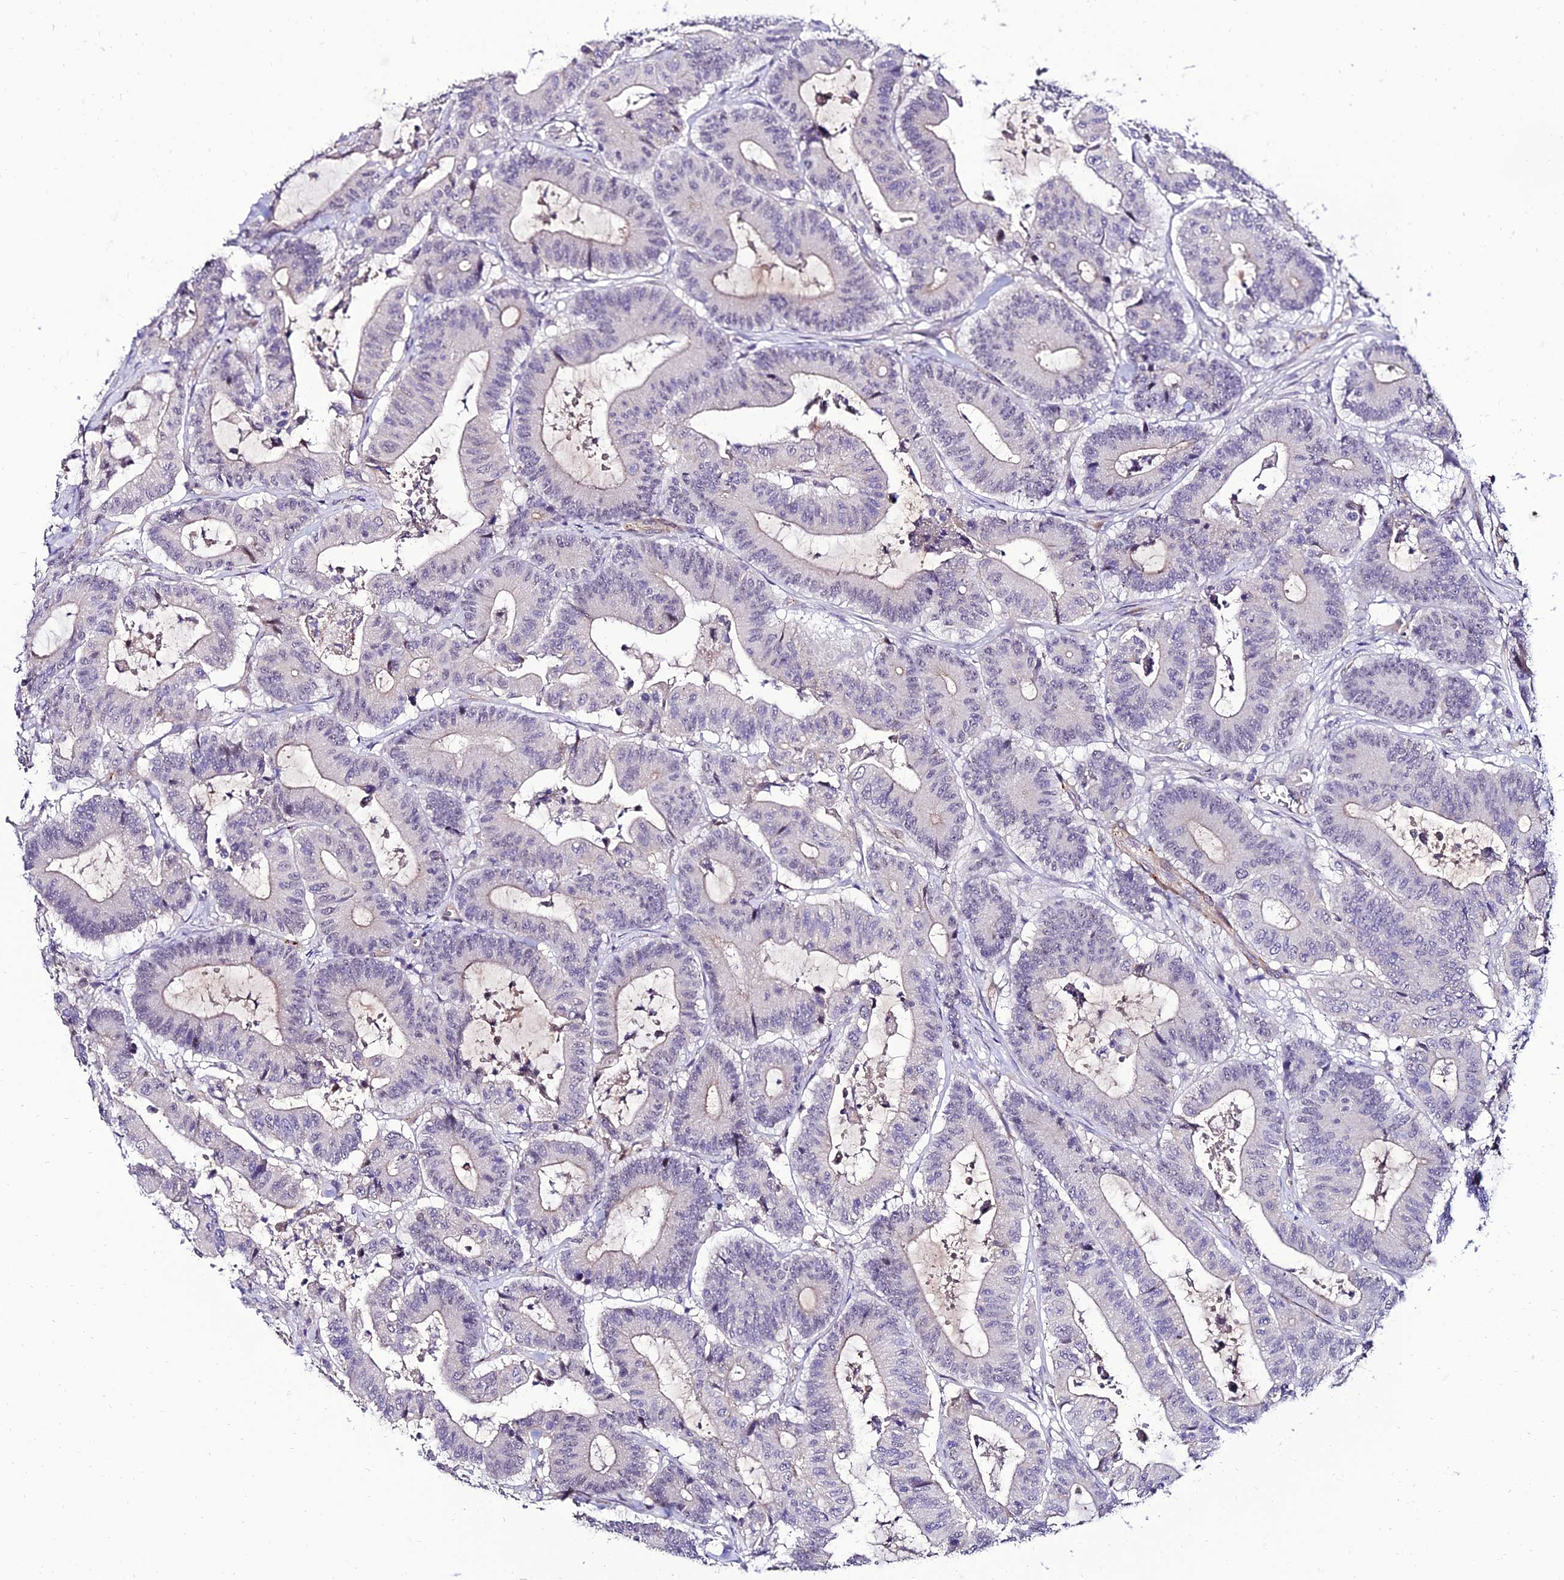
{"staining": {"intensity": "negative", "quantity": "none", "location": "none"}, "tissue": "colorectal cancer", "cell_type": "Tumor cells", "image_type": "cancer", "snomed": [{"axis": "morphology", "description": "Adenocarcinoma, NOS"}, {"axis": "topography", "description": "Colon"}], "caption": "A high-resolution image shows IHC staining of colorectal cancer, which demonstrates no significant positivity in tumor cells. (DAB immunohistochemistry with hematoxylin counter stain).", "gene": "ALDH3B2", "patient": {"sex": "female", "age": 84}}